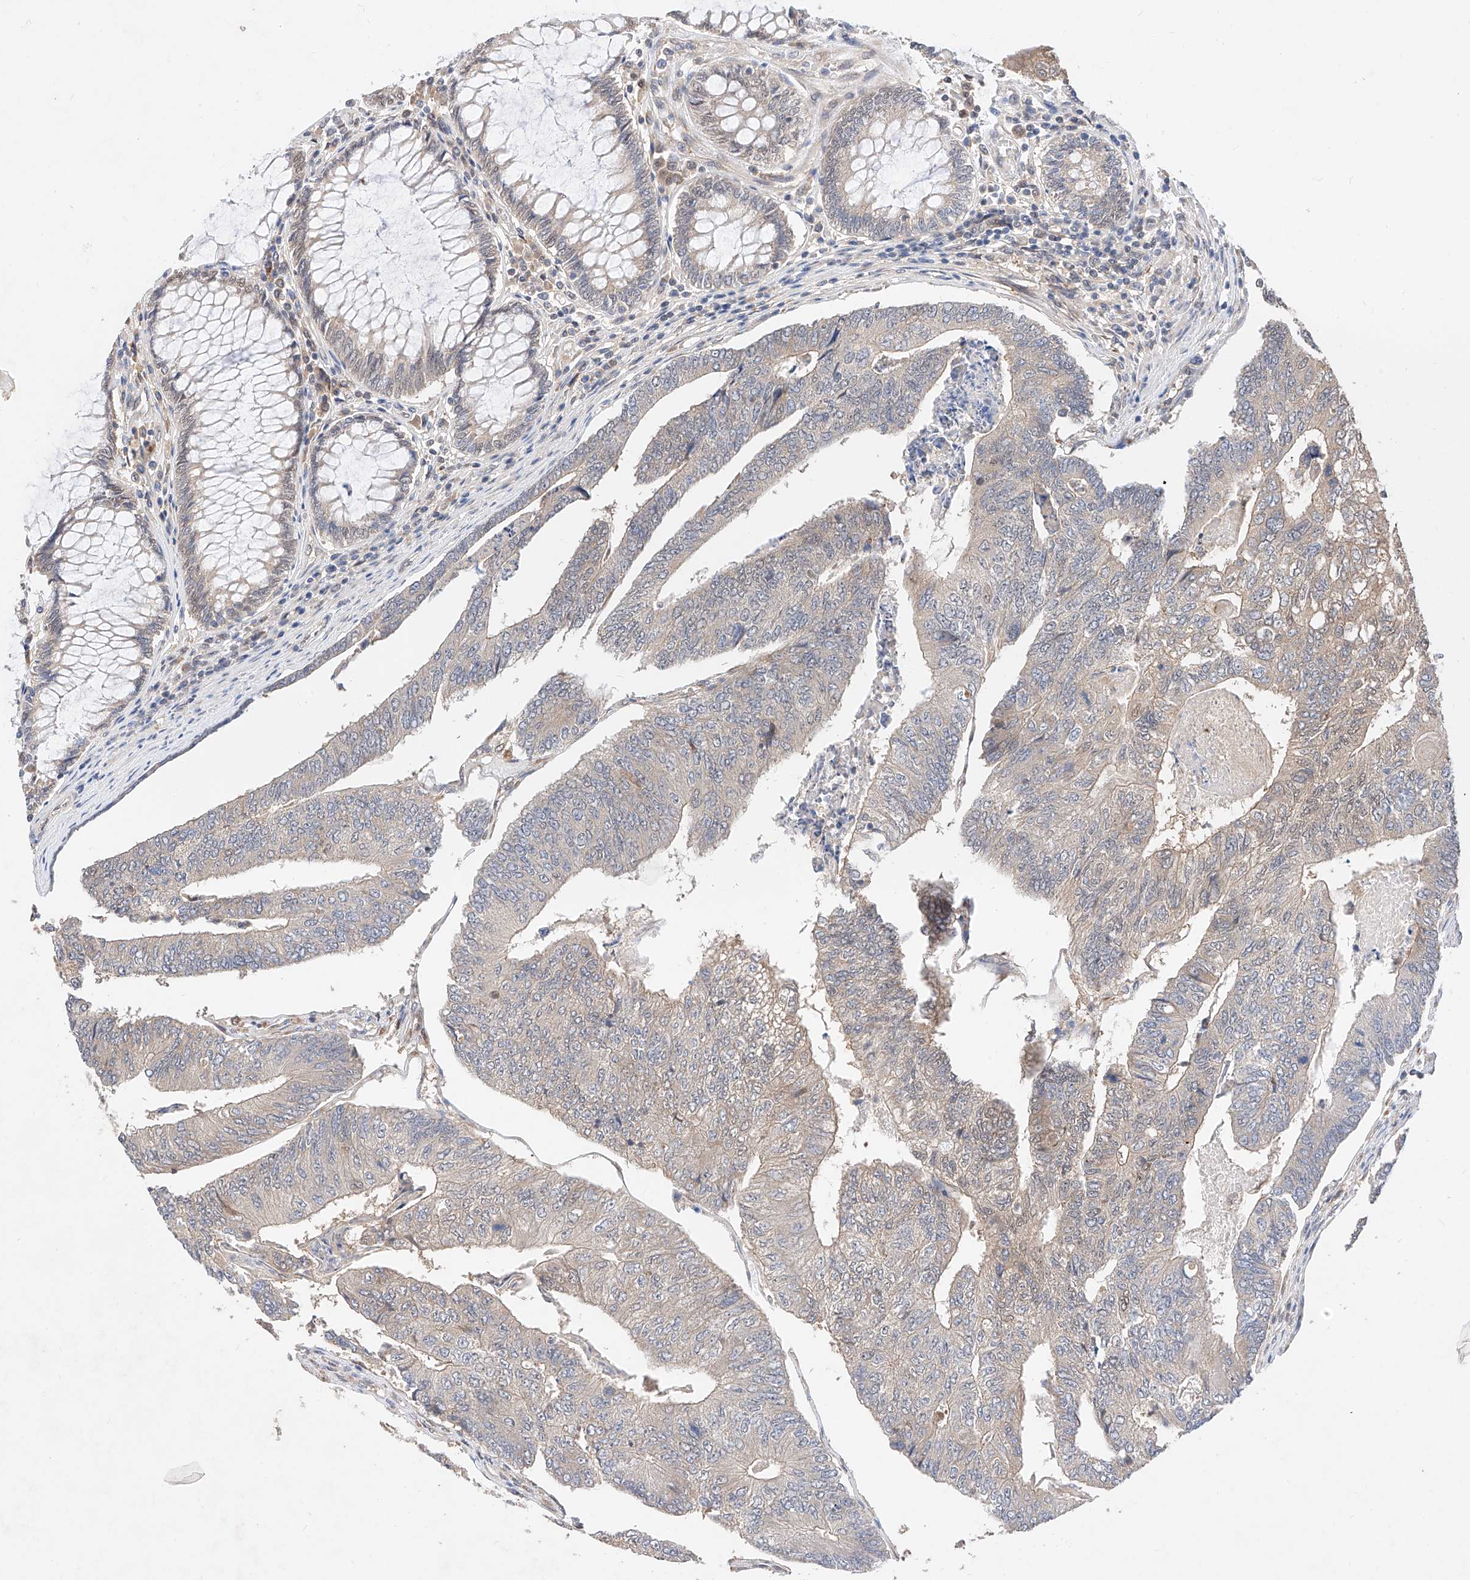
{"staining": {"intensity": "weak", "quantity": "<25%", "location": "cytoplasmic/membranous,nuclear"}, "tissue": "colorectal cancer", "cell_type": "Tumor cells", "image_type": "cancer", "snomed": [{"axis": "morphology", "description": "Adenocarcinoma, NOS"}, {"axis": "topography", "description": "Colon"}], "caption": "Photomicrograph shows no protein staining in tumor cells of adenocarcinoma (colorectal) tissue.", "gene": "ZSCAN4", "patient": {"sex": "female", "age": 67}}